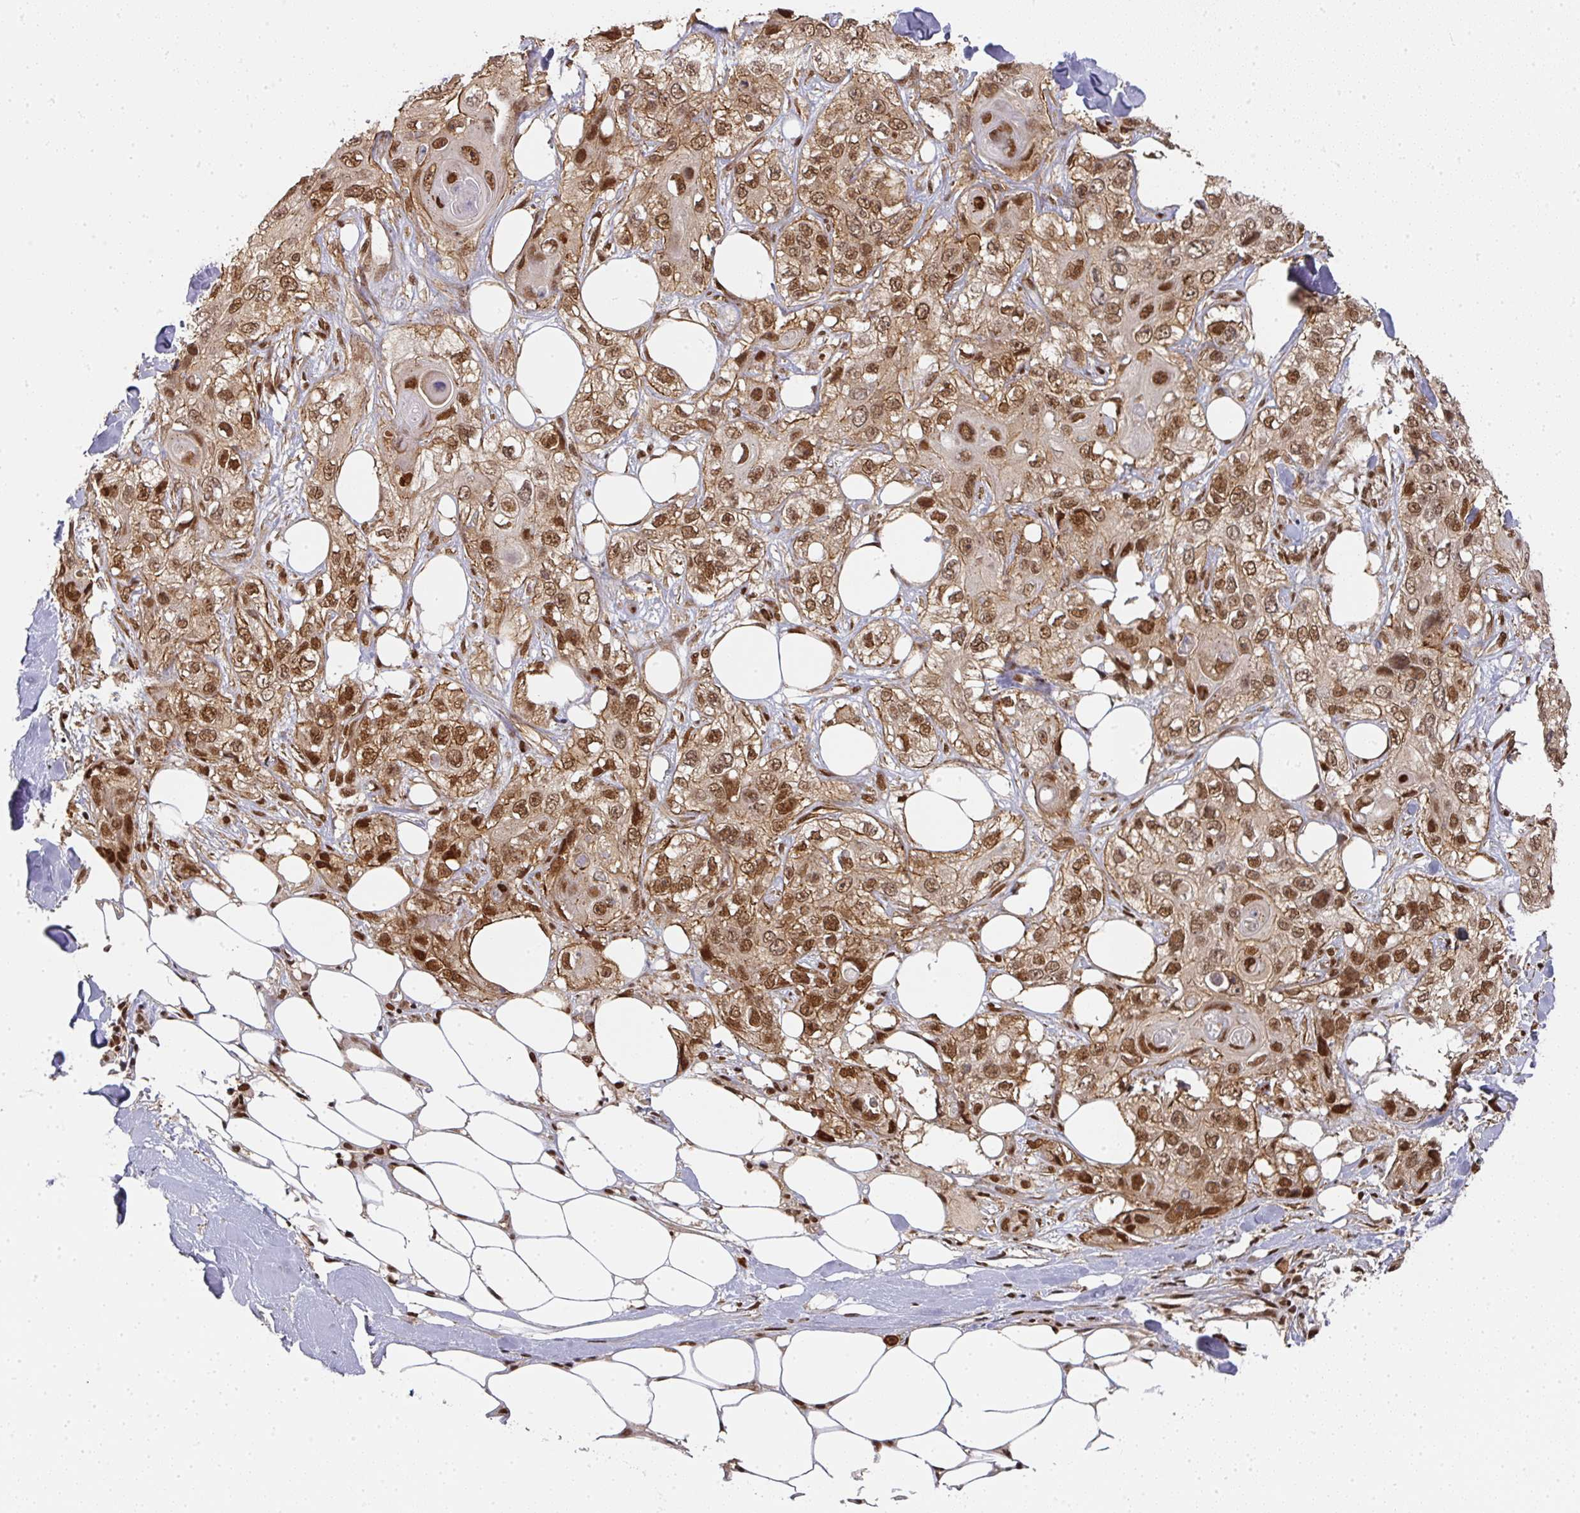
{"staining": {"intensity": "moderate", "quantity": ">75%", "location": "nuclear"}, "tissue": "skin cancer", "cell_type": "Tumor cells", "image_type": "cancer", "snomed": [{"axis": "morphology", "description": "Normal tissue, NOS"}, {"axis": "morphology", "description": "Squamous cell carcinoma, NOS"}, {"axis": "topography", "description": "Skin"}], "caption": "A brown stain highlights moderate nuclear positivity of a protein in human skin cancer (squamous cell carcinoma) tumor cells. (DAB IHC, brown staining for protein, blue staining for nuclei).", "gene": "DIDO1", "patient": {"sex": "male", "age": 72}}